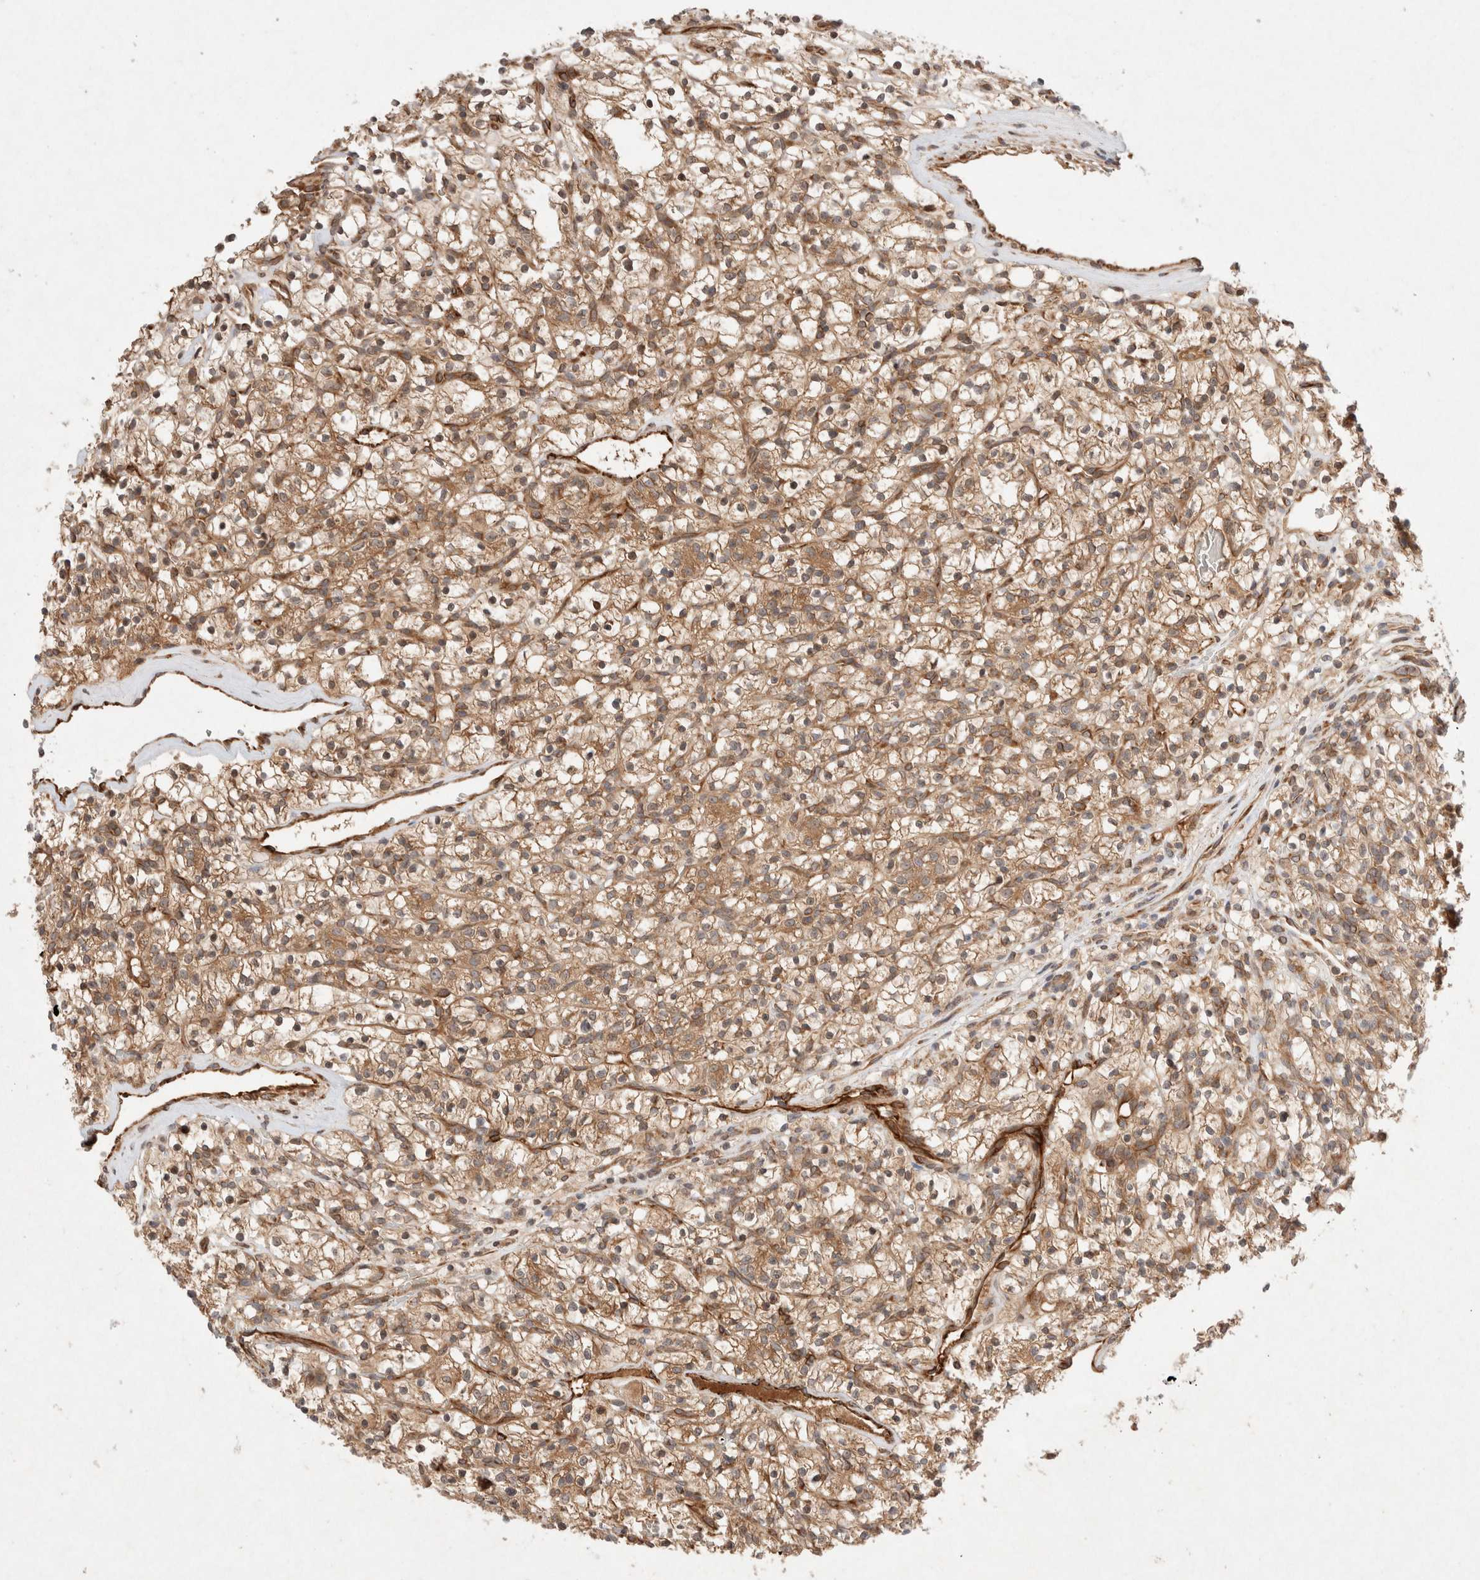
{"staining": {"intensity": "moderate", "quantity": ">75%", "location": "cytoplasmic/membranous"}, "tissue": "renal cancer", "cell_type": "Tumor cells", "image_type": "cancer", "snomed": [{"axis": "morphology", "description": "Adenocarcinoma, NOS"}, {"axis": "topography", "description": "Kidney"}], "caption": "Protein analysis of renal adenocarcinoma tissue shows moderate cytoplasmic/membranous positivity in about >75% of tumor cells.", "gene": "KLHL20", "patient": {"sex": "female", "age": 57}}